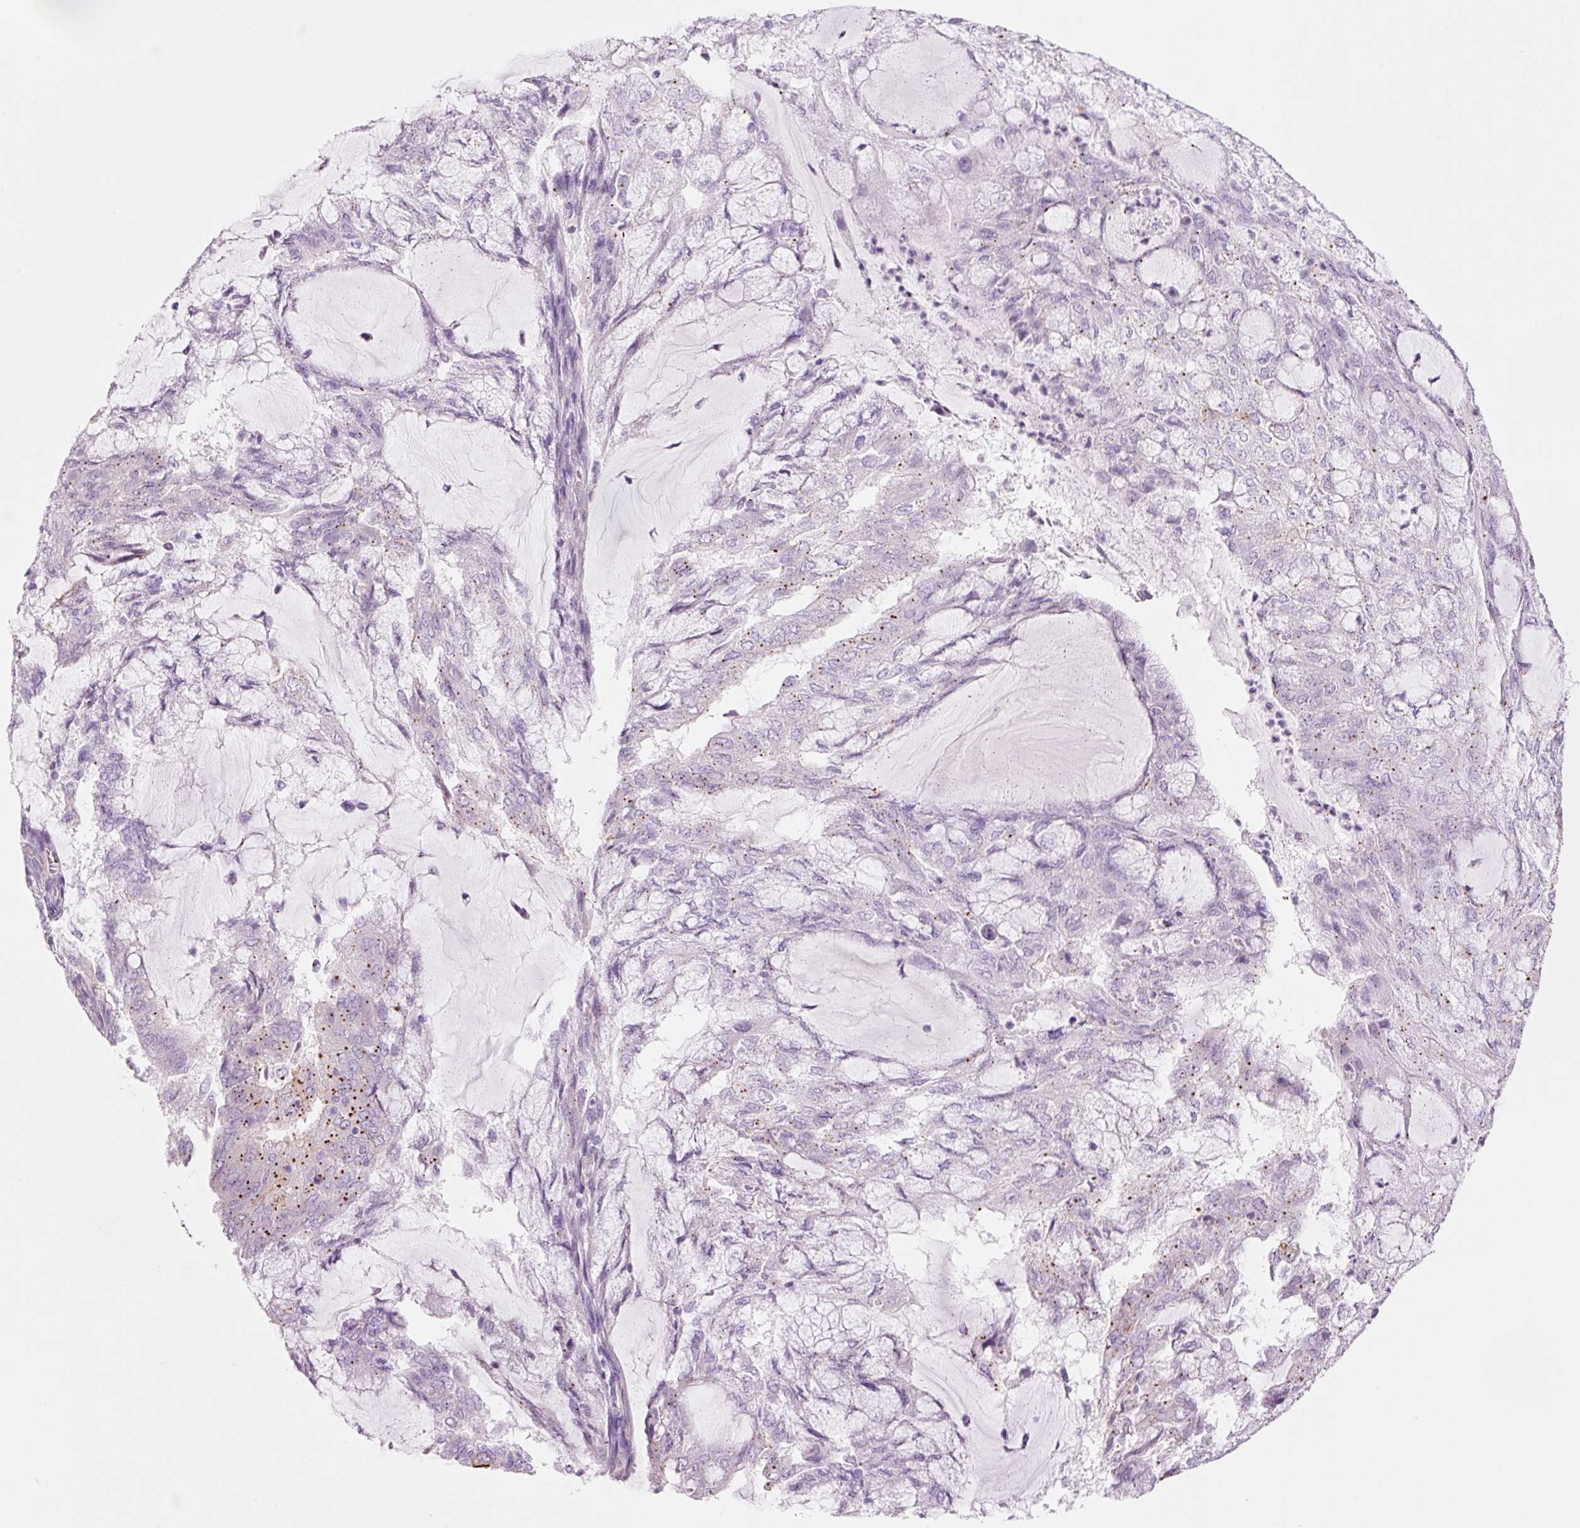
{"staining": {"intensity": "moderate", "quantity": "<25%", "location": "cytoplasmic/membranous"}, "tissue": "endometrial cancer", "cell_type": "Tumor cells", "image_type": "cancer", "snomed": [{"axis": "morphology", "description": "Adenocarcinoma, NOS"}, {"axis": "topography", "description": "Endometrium"}], "caption": "Endometrial adenocarcinoma stained with a protein marker shows moderate staining in tumor cells.", "gene": "HSPA4L", "patient": {"sex": "female", "age": 81}}